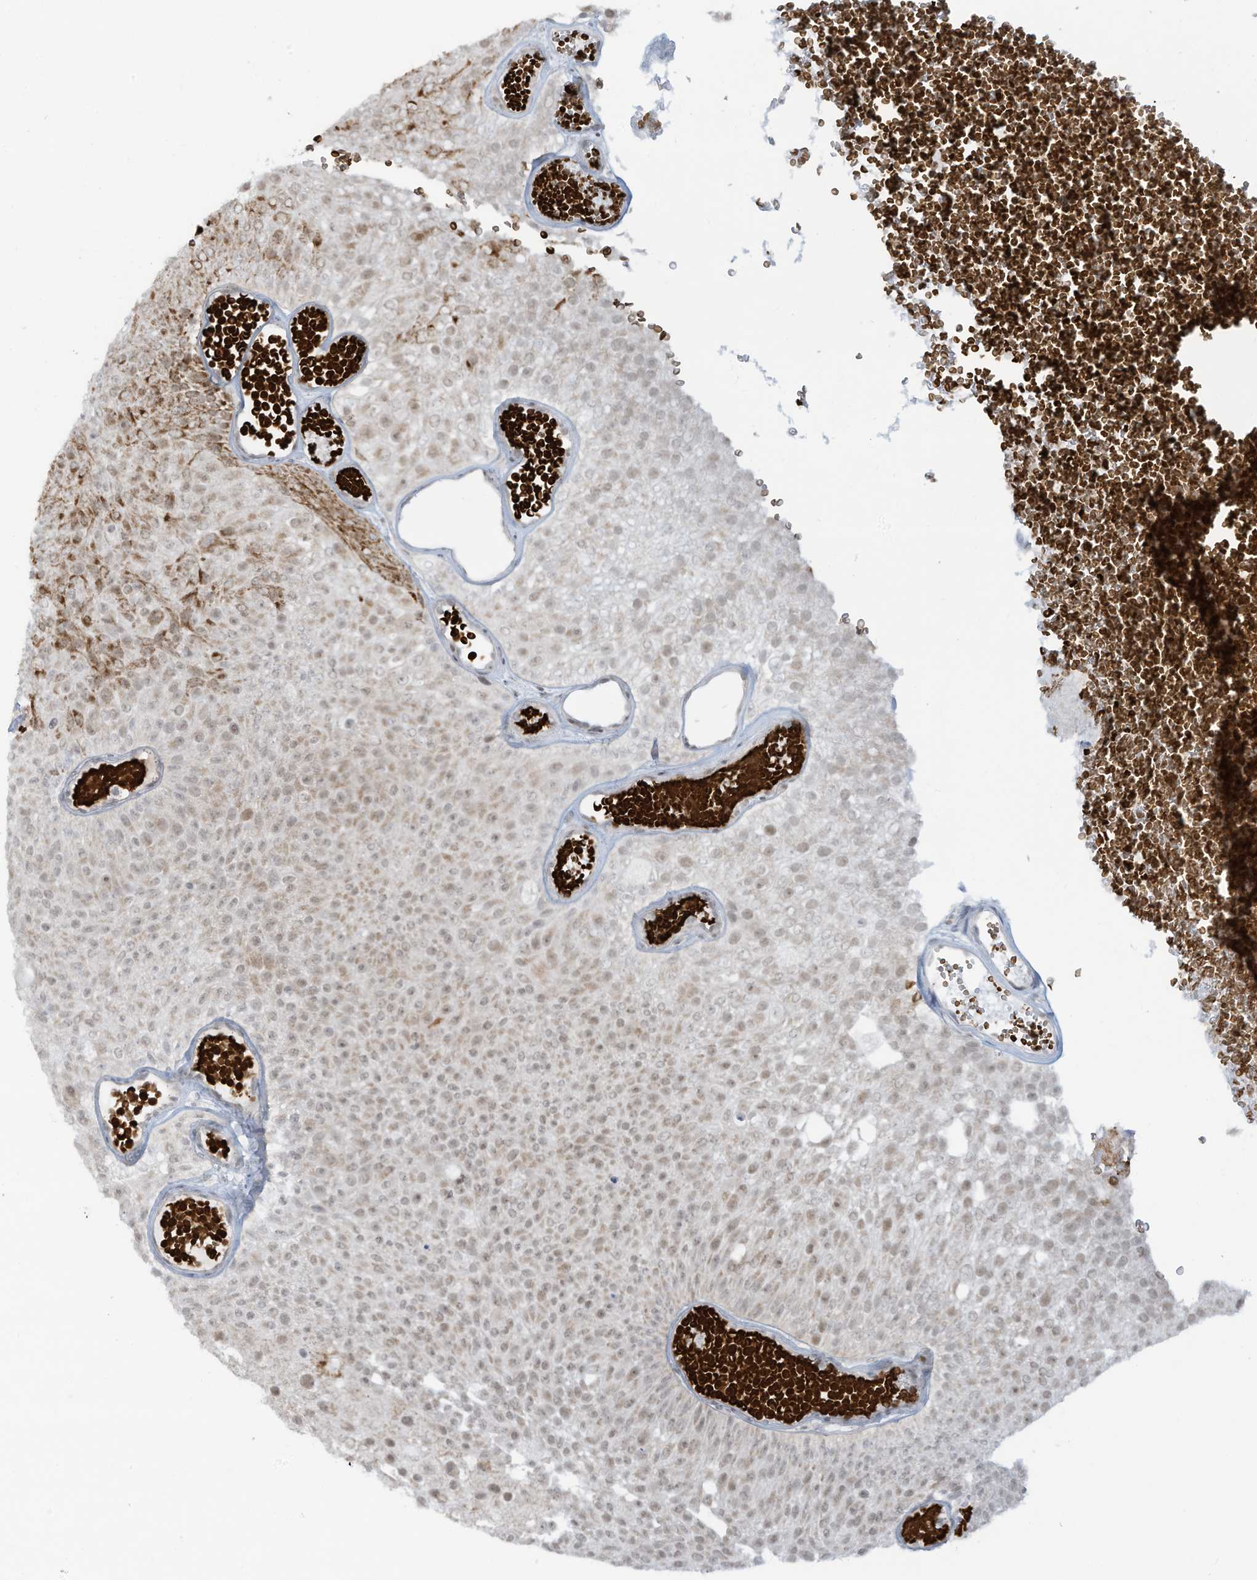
{"staining": {"intensity": "weak", "quantity": ">75%", "location": "nuclear"}, "tissue": "urothelial cancer", "cell_type": "Tumor cells", "image_type": "cancer", "snomed": [{"axis": "morphology", "description": "Urothelial carcinoma, Low grade"}, {"axis": "topography", "description": "Urinary bladder"}], "caption": "Protein staining demonstrates weak nuclear staining in about >75% of tumor cells in urothelial carcinoma (low-grade).", "gene": "ECT2L", "patient": {"sex": "male", "age": 78}}